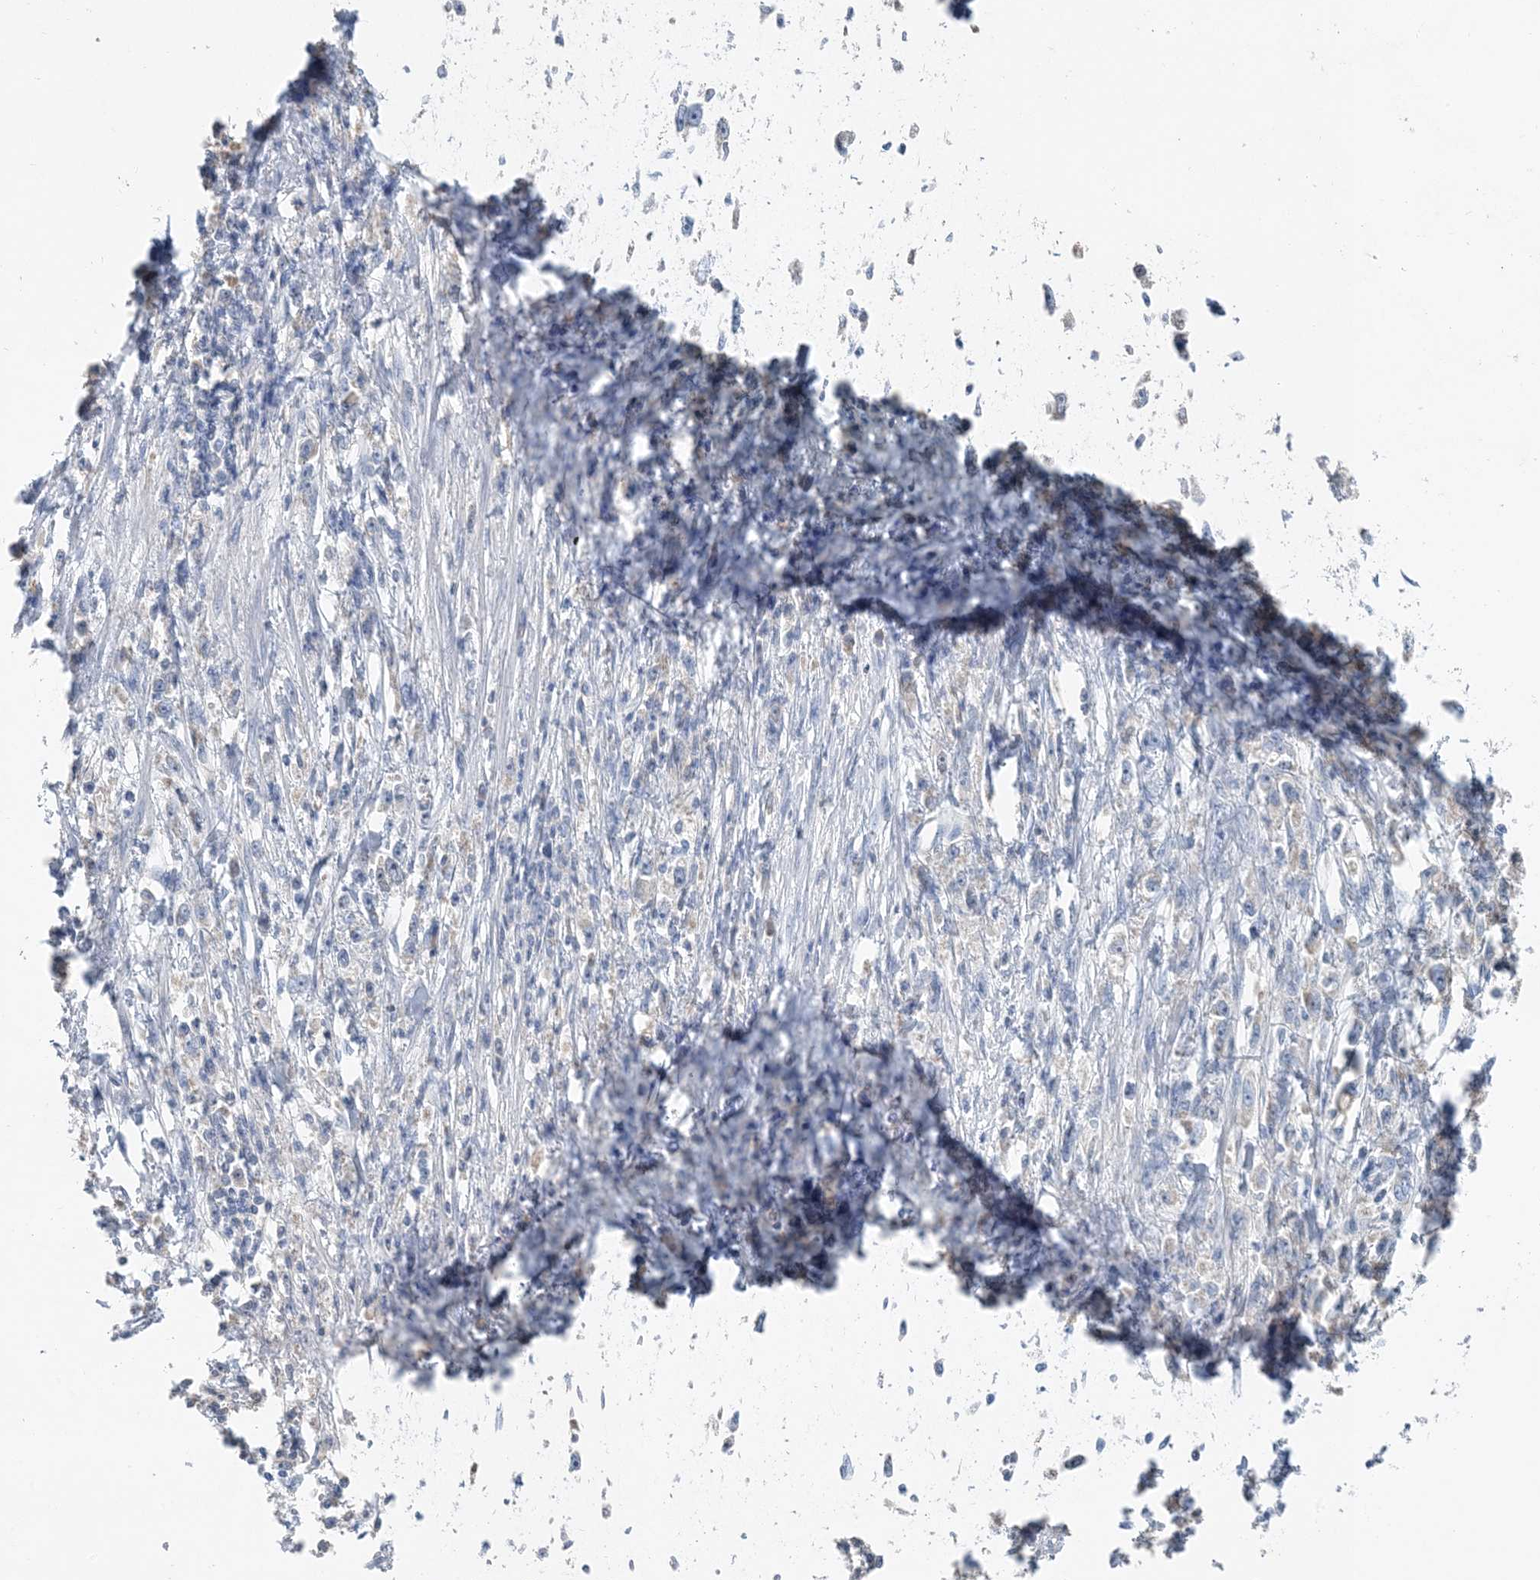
{"staining": {"intensity": "negative", "quantity": "none", "location": "none"}, "tissue": "stomach cancer", "cell_type": "Tumor cells", "image_type": "cancer", "snomed": [{"axis": "morphology", "description": "Adenocarcinoma, NOS"}, {"axis": "topography", "description": "Stomach"}], "caption": "High magnification brightfield microscopy of stomach cancer stained with DAB (3,3'-diaminobenzidine) (brown) and counterstained with hematoxylin (blue): tumor cells show no significant positivity.", "gene": "CTRL", "patient": {"sex": "female", "age": 59}}